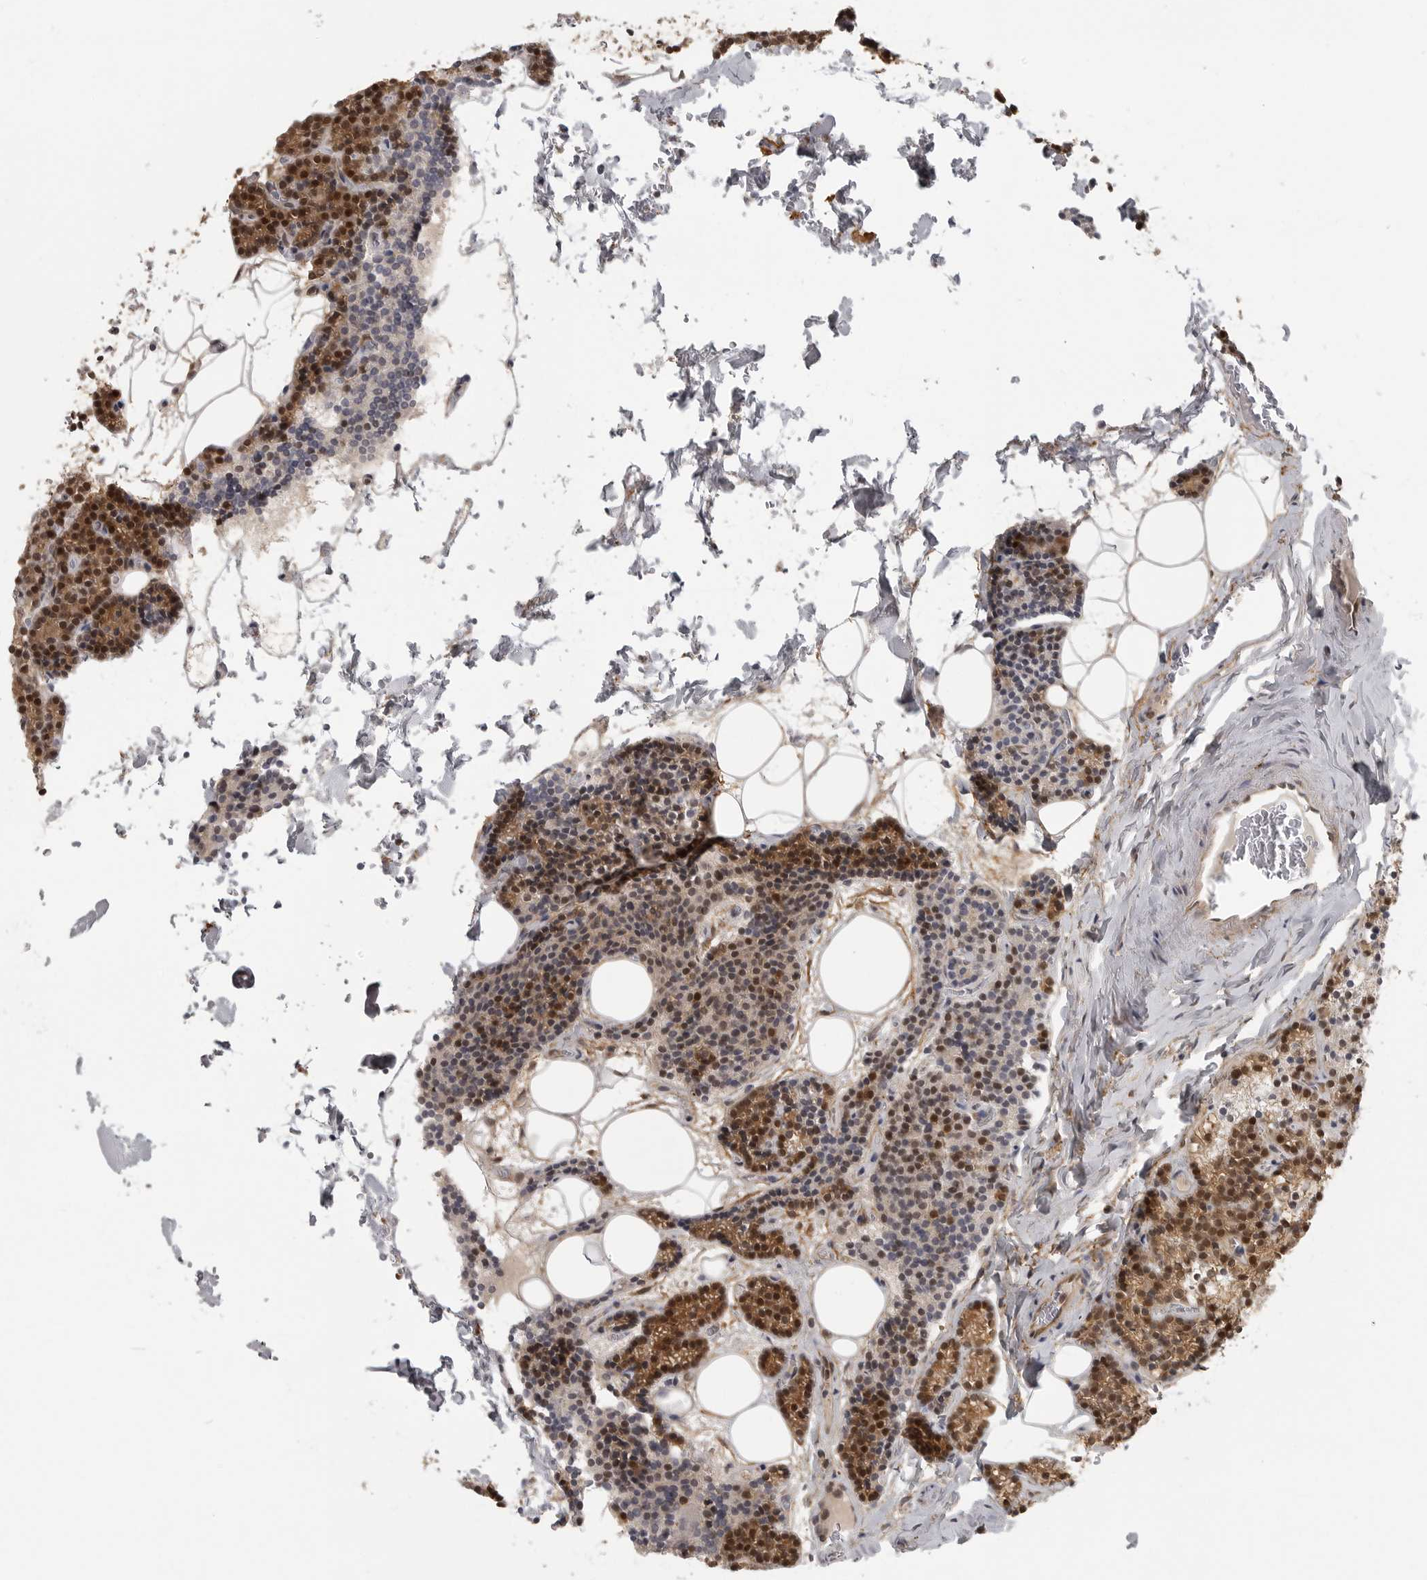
{"staining": {"intensity": "strong", "quantity": "25%-75%", "location": "cytoplasmic/membranous,nuclear"}, "tissue": "parathyroid gland", "cell_type": "Glandular cells", "image_type": "normal", "snomed": [{"axis": "morphology", "description": "Normal tissue, NOS"}, {"axis": "topography", "description": "Parathyroid gland"}], "caption": "Benign parathyroid gland was stained to show a protein in brown. There is high levels of strong cytoplasmic/membranous,nuclear positivity in about 25%-75% of glandular cells.", "gene": "UROD", "patient": {"sex": "male", "age": 42}}